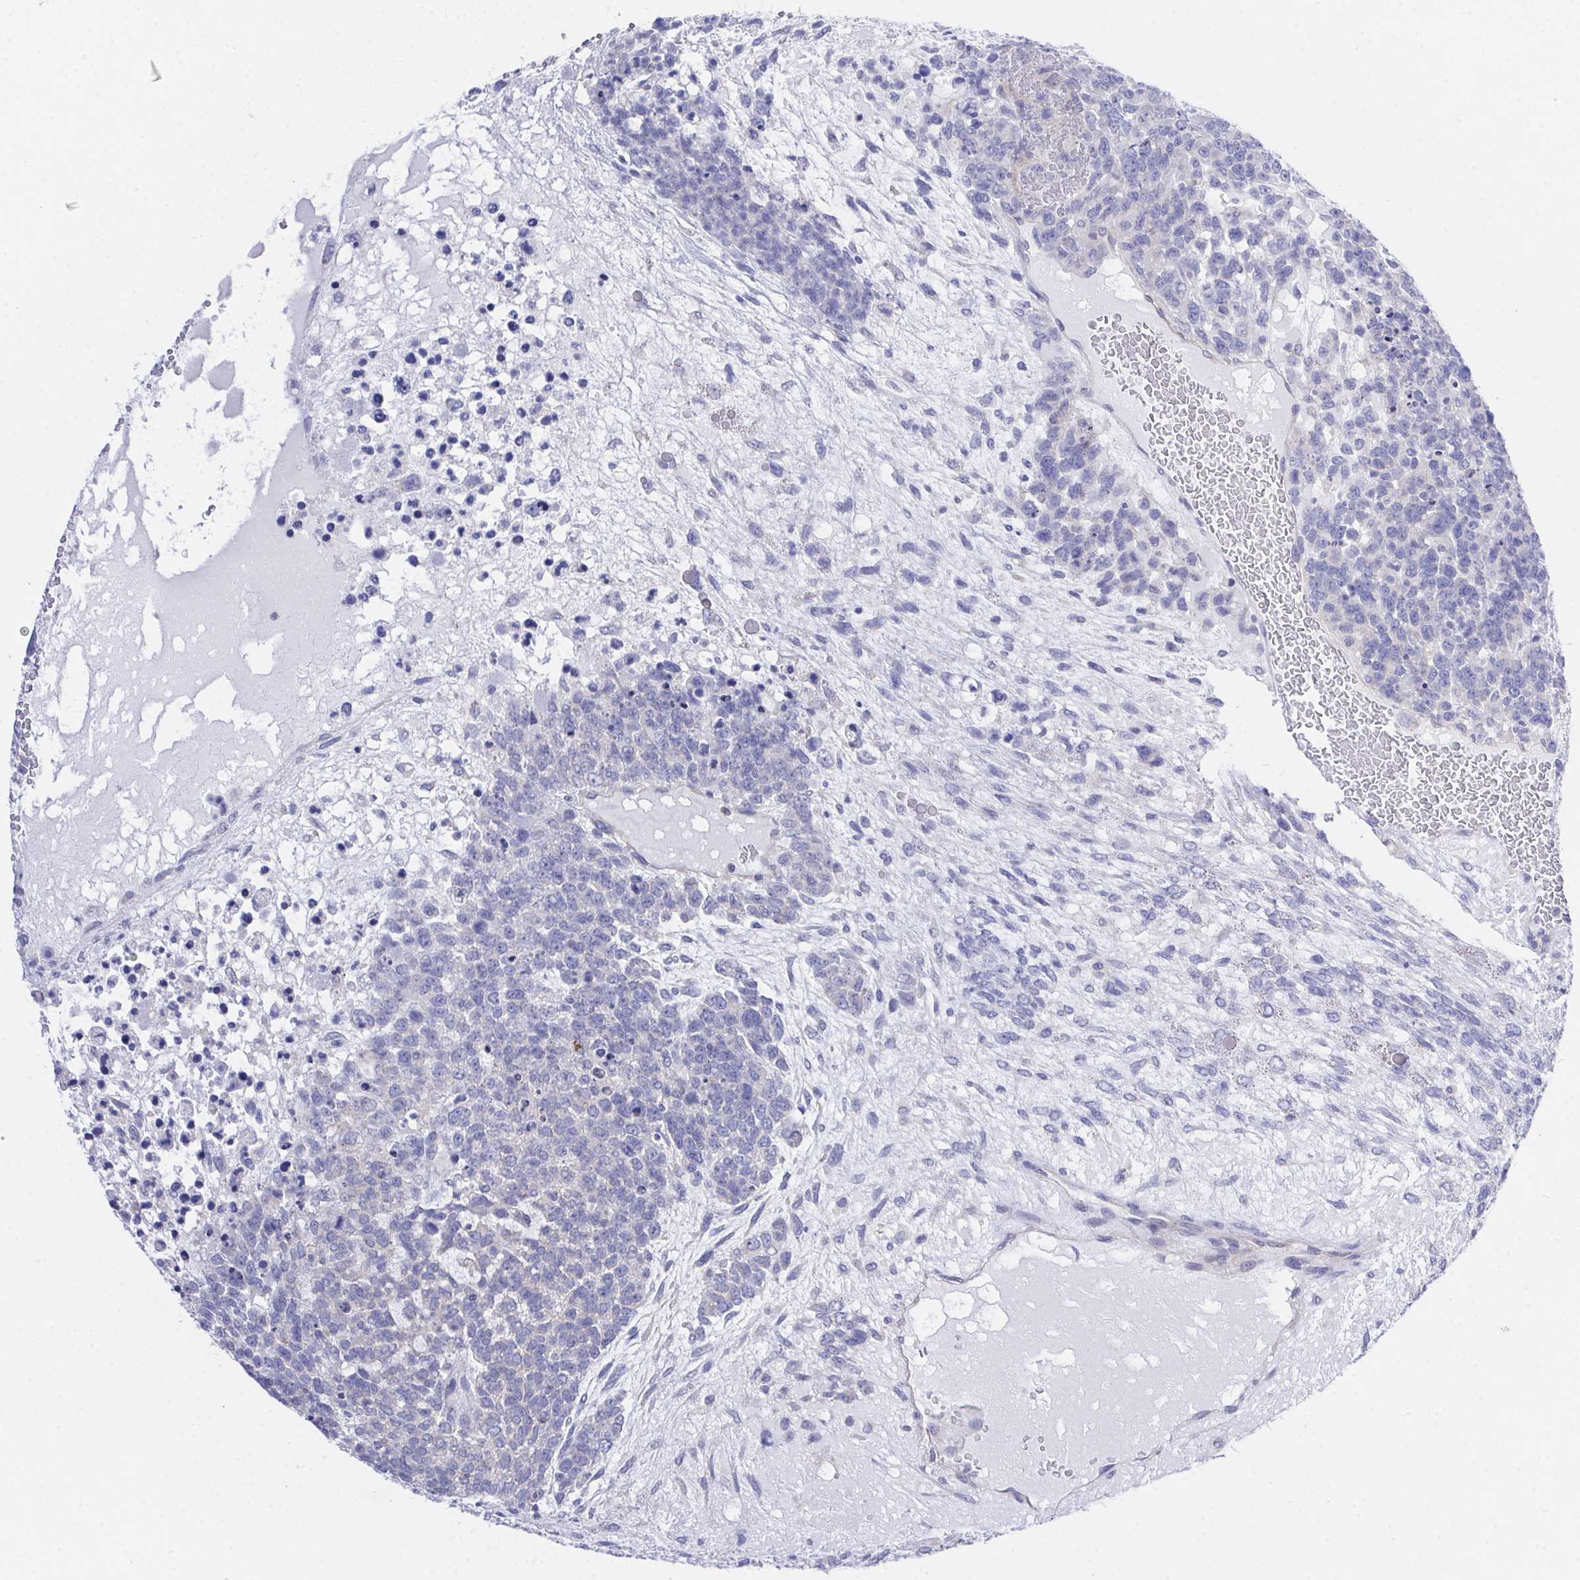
{"staining": {"intensity": "negative", "quantity": "none", "location": "none"}, "tissue": "testis cancer", "cell_type": "Tumor cells", "image_type": "cancer", "snomed": [{"axis": "morphology", "description": "Carcinoma, Embryonal, NOS"}, {"axis": "topography", "description": "Testis"}], "caption": "The image exhibits no staining of tumor cells in testis cancer (embryonal carcinoma).", "gene": "PRG3", "patient": {"sex": "male", "age": 23}}